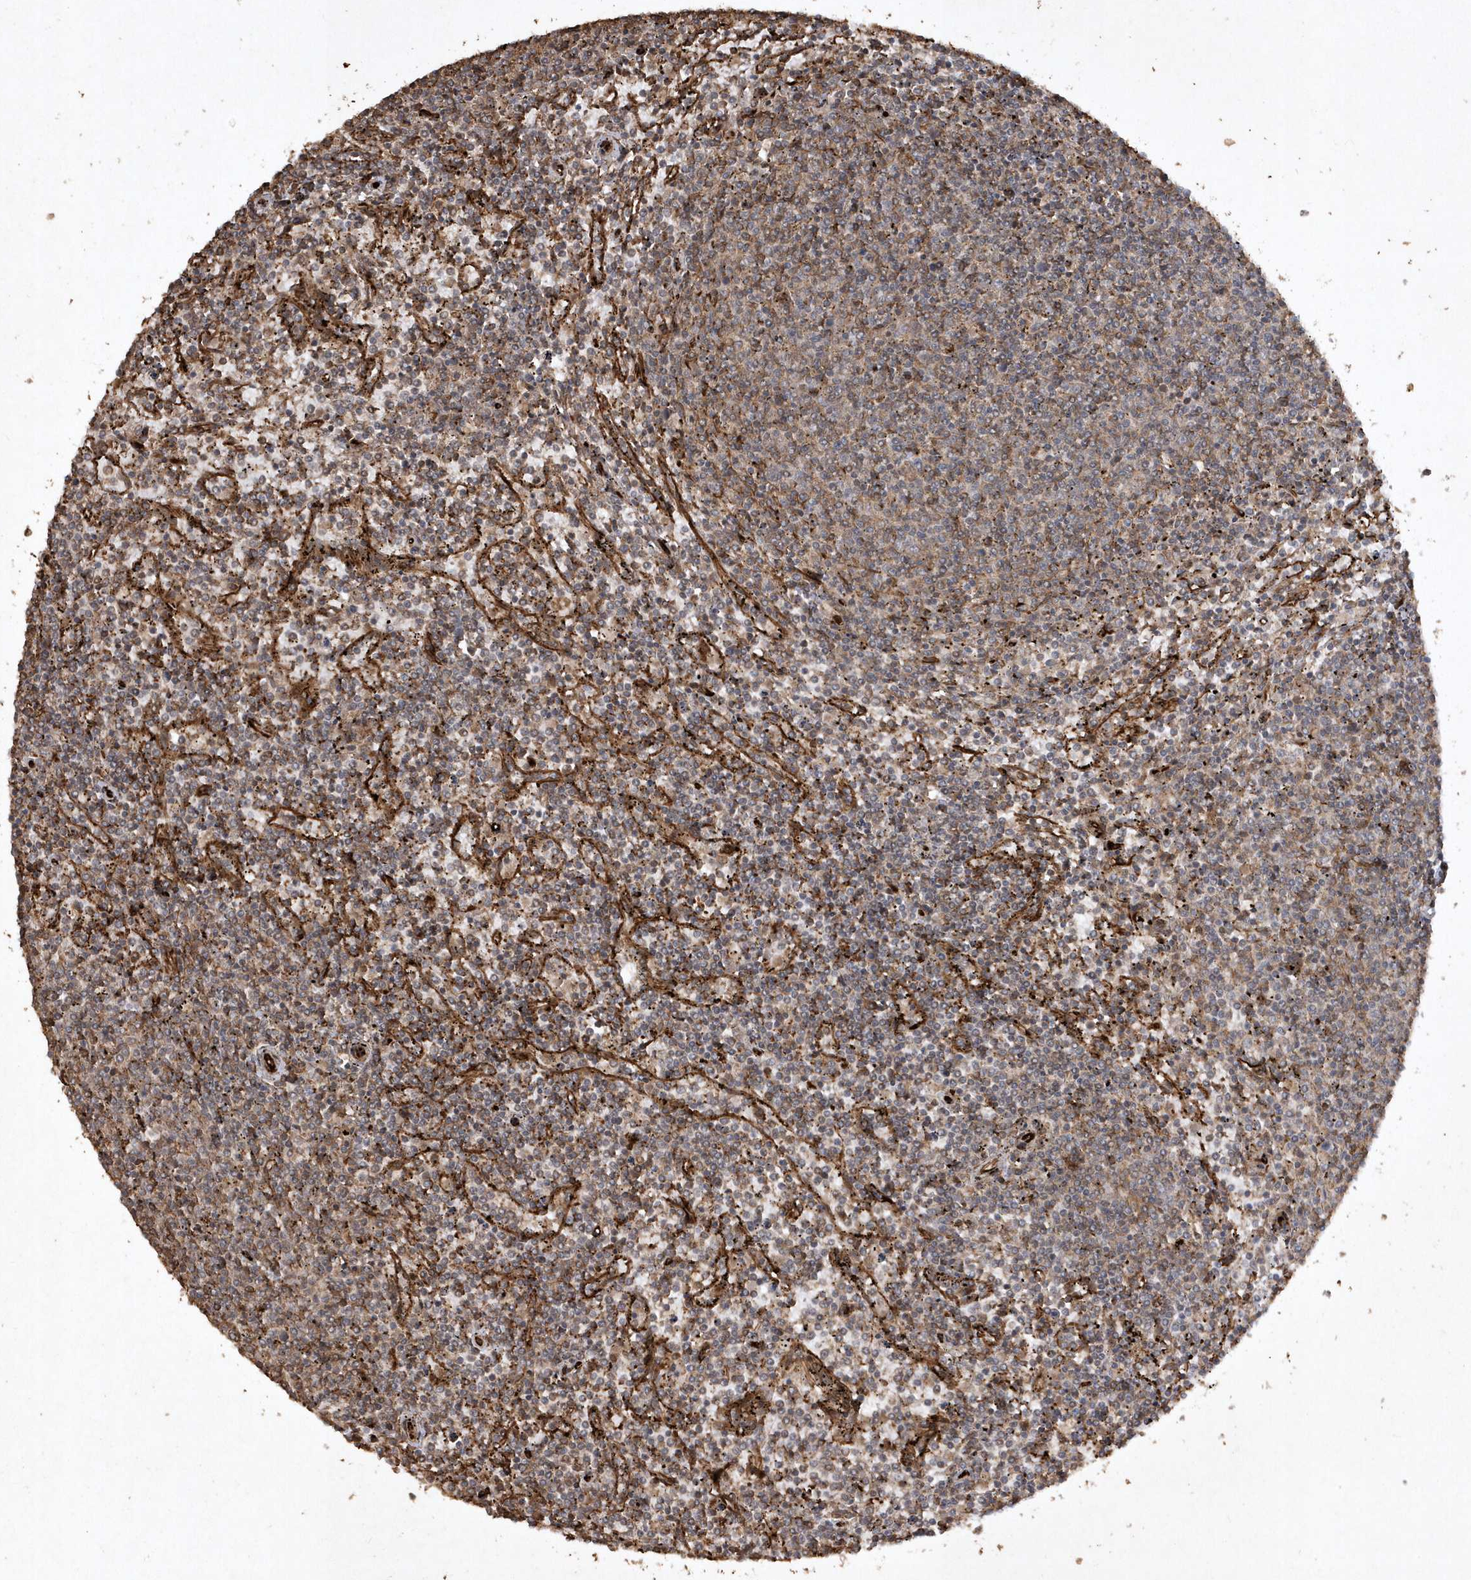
{"staining": {"intensity": "weak", "quantity": "25%-75%", "location": "cytoplasmic/membranous"}, "tissue": "lymphoma", "cell_type": "Tumor cells", "image_type": "cancer", "snomed": [{"axis": "morphology", "description": "Malignant lymphoma, non-Hodgkin's type, Low grade"}, {"axis": "topography", "description": "Spleen"}], "caption": "Protein analysis of low-grade malignant lymphoma, non-Hodgkin's type tissue demonstrates weak cytoplasmic/membranous staining in approximately 25%-75% of tumor cells.", "gene": "AVPI1", "patient": {"sex": "female", "age": 50}}